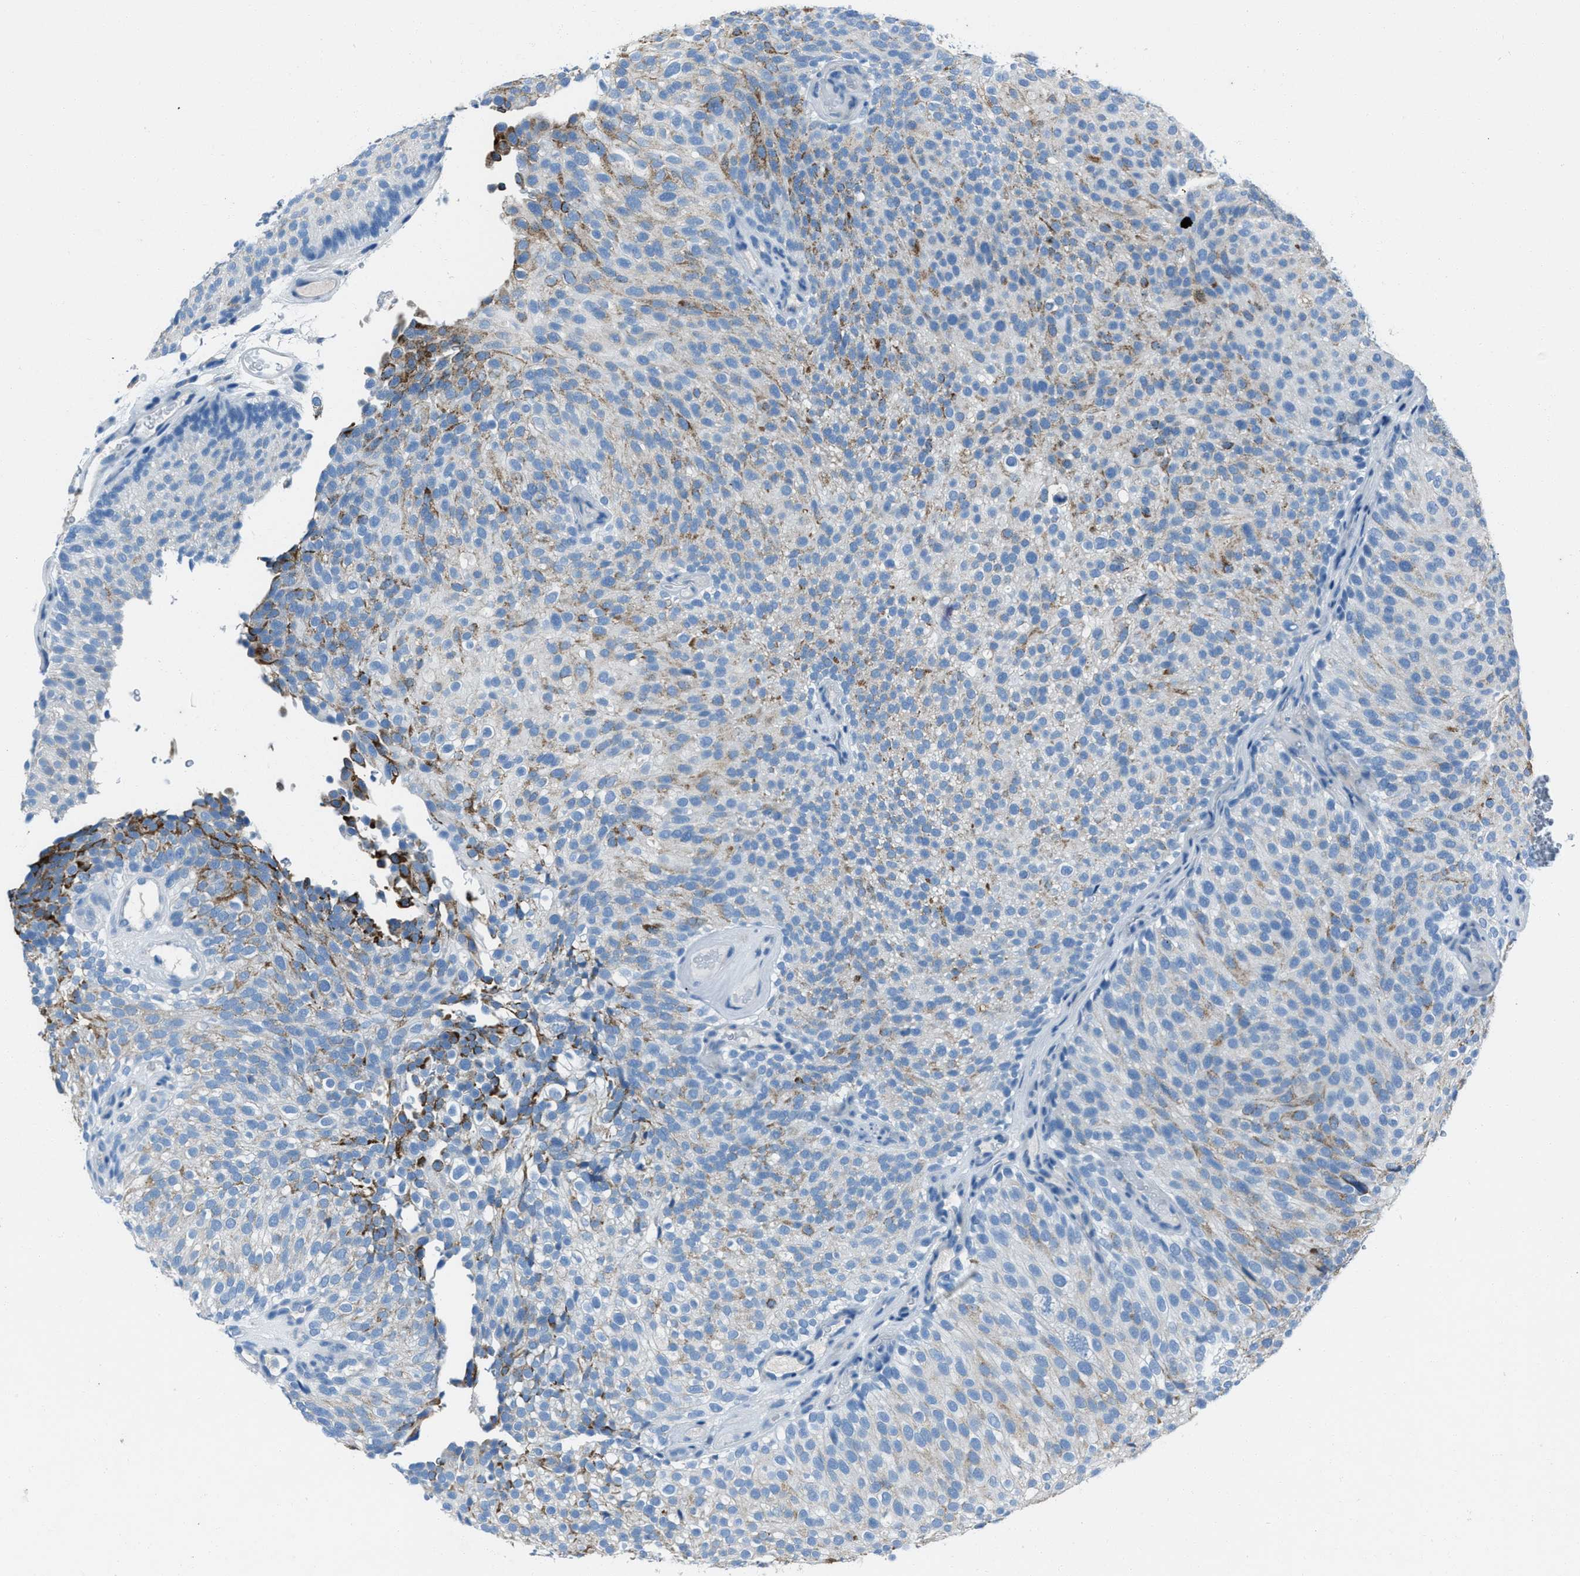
{"staining": {"intensity": "moderate", "quantity": "<25%", "location": "cytoplasmic/membranous"}, "tissue": "urothelial cancer", "cell_type": "Tumor cells", "image_type": "cancer", "snomed": [{"axis": "morphology", "description": "Urothelial carcinoma, Low grade"}, {"axis": "topography", "description": "Urinary bladder"}], "caption": "Protein staining by IHC shows moderate cytoplasmic/membranous positivity in about <25% of tumor cells in urothelial cancer.", "gene": "AMACR", "patient": {"sex": "male", "age": 78}}